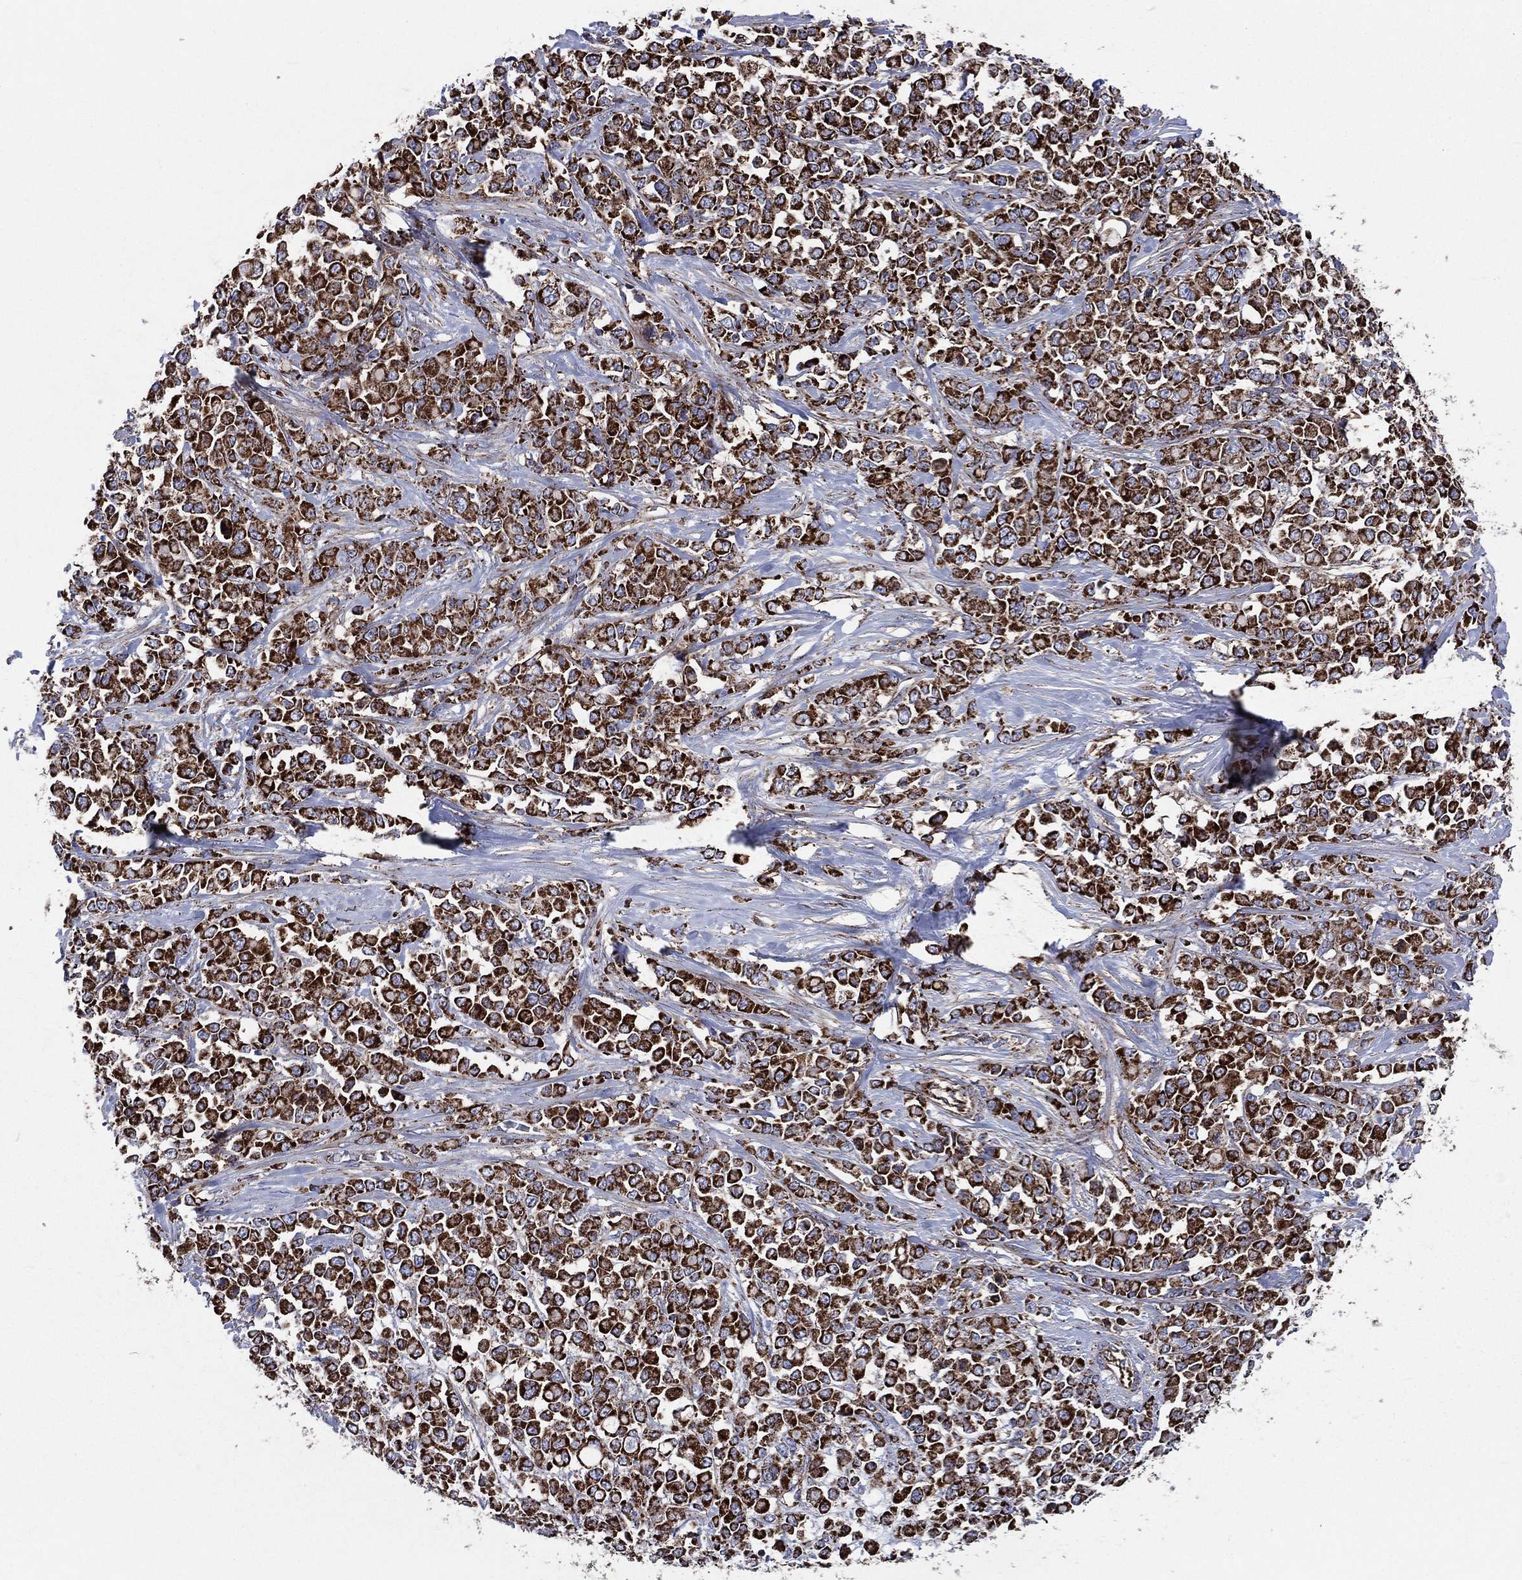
{"staining": {"intensity": "strong", "quantity": ">75%", "location": "cytoplasmic/membranous"}, "tissue": "stomach cancer", "cell_type": "Tumor cells", "image_type": "cancer", "snomed": [{"axis": "morphology", "description": "Adenocarcinoma, NOS"}, {"axis": "topography", "description": "Stomach"}], "caption": "Immunohistochemical staining of stomach adenocarcinoma displays high levels of strong cytoplasmic/membranous protein expression in approximately >75% of tumor cells.", "gene": "ANKRD37", "patient": {"sex": "female", "age": 76}}